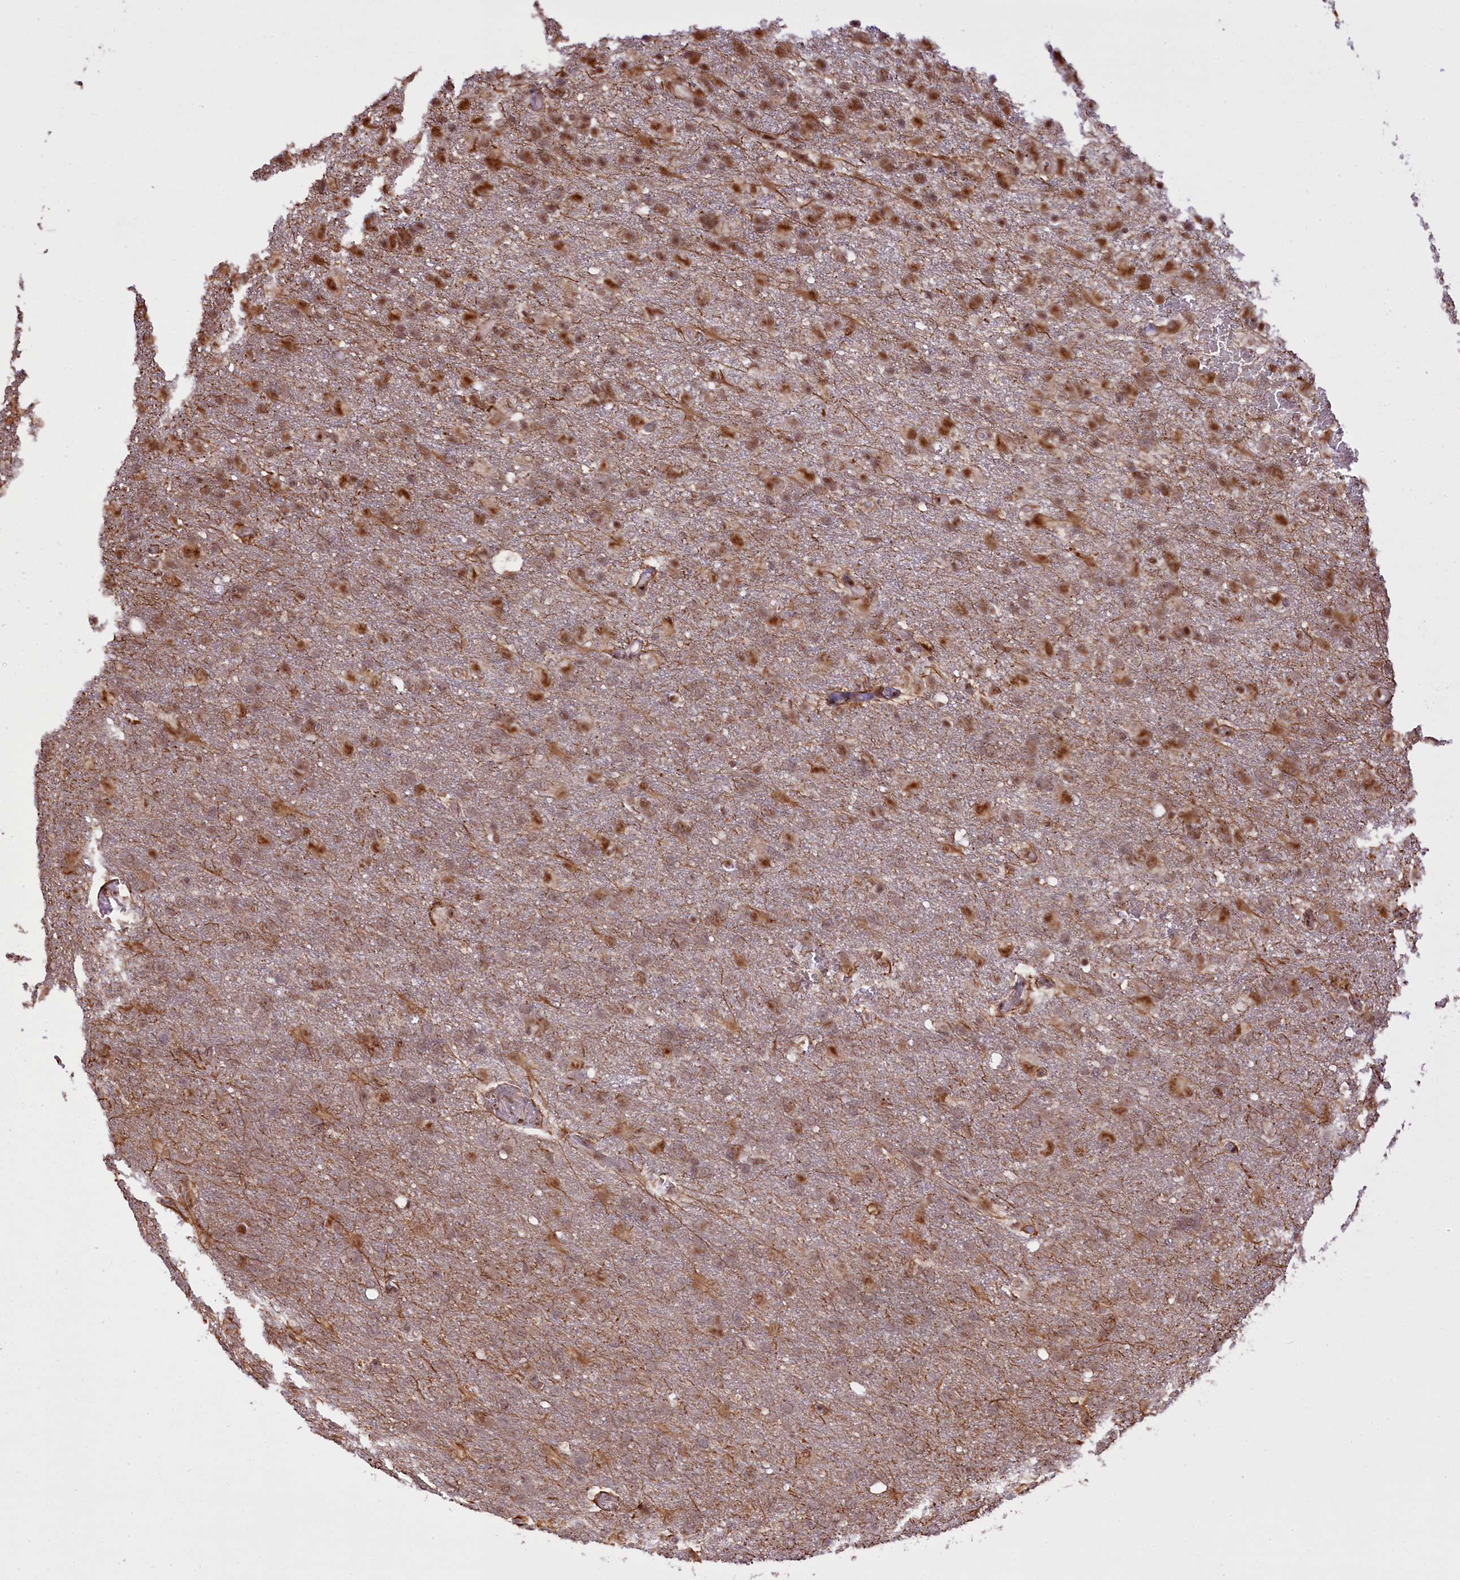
{"staining": {"intensity": "moderate", "quantity": ">75%", "location": "nuclear"}, "tissue": "glioma", "cell_type": "Tumor cells", "image_type": "cancer", "snomed": [{"axis": "morphology", "description": "Glioma, malignant, High grade"}, {"axis": "topography", "description": "Brain"}], "caption": "Protein staining by IHC exhibits moderate nuclear staining in about >75% of tumor cells in malignant glioma (high-grade).", "gene": "CARD8", "patient": {"sex": "male", "age": 61}}